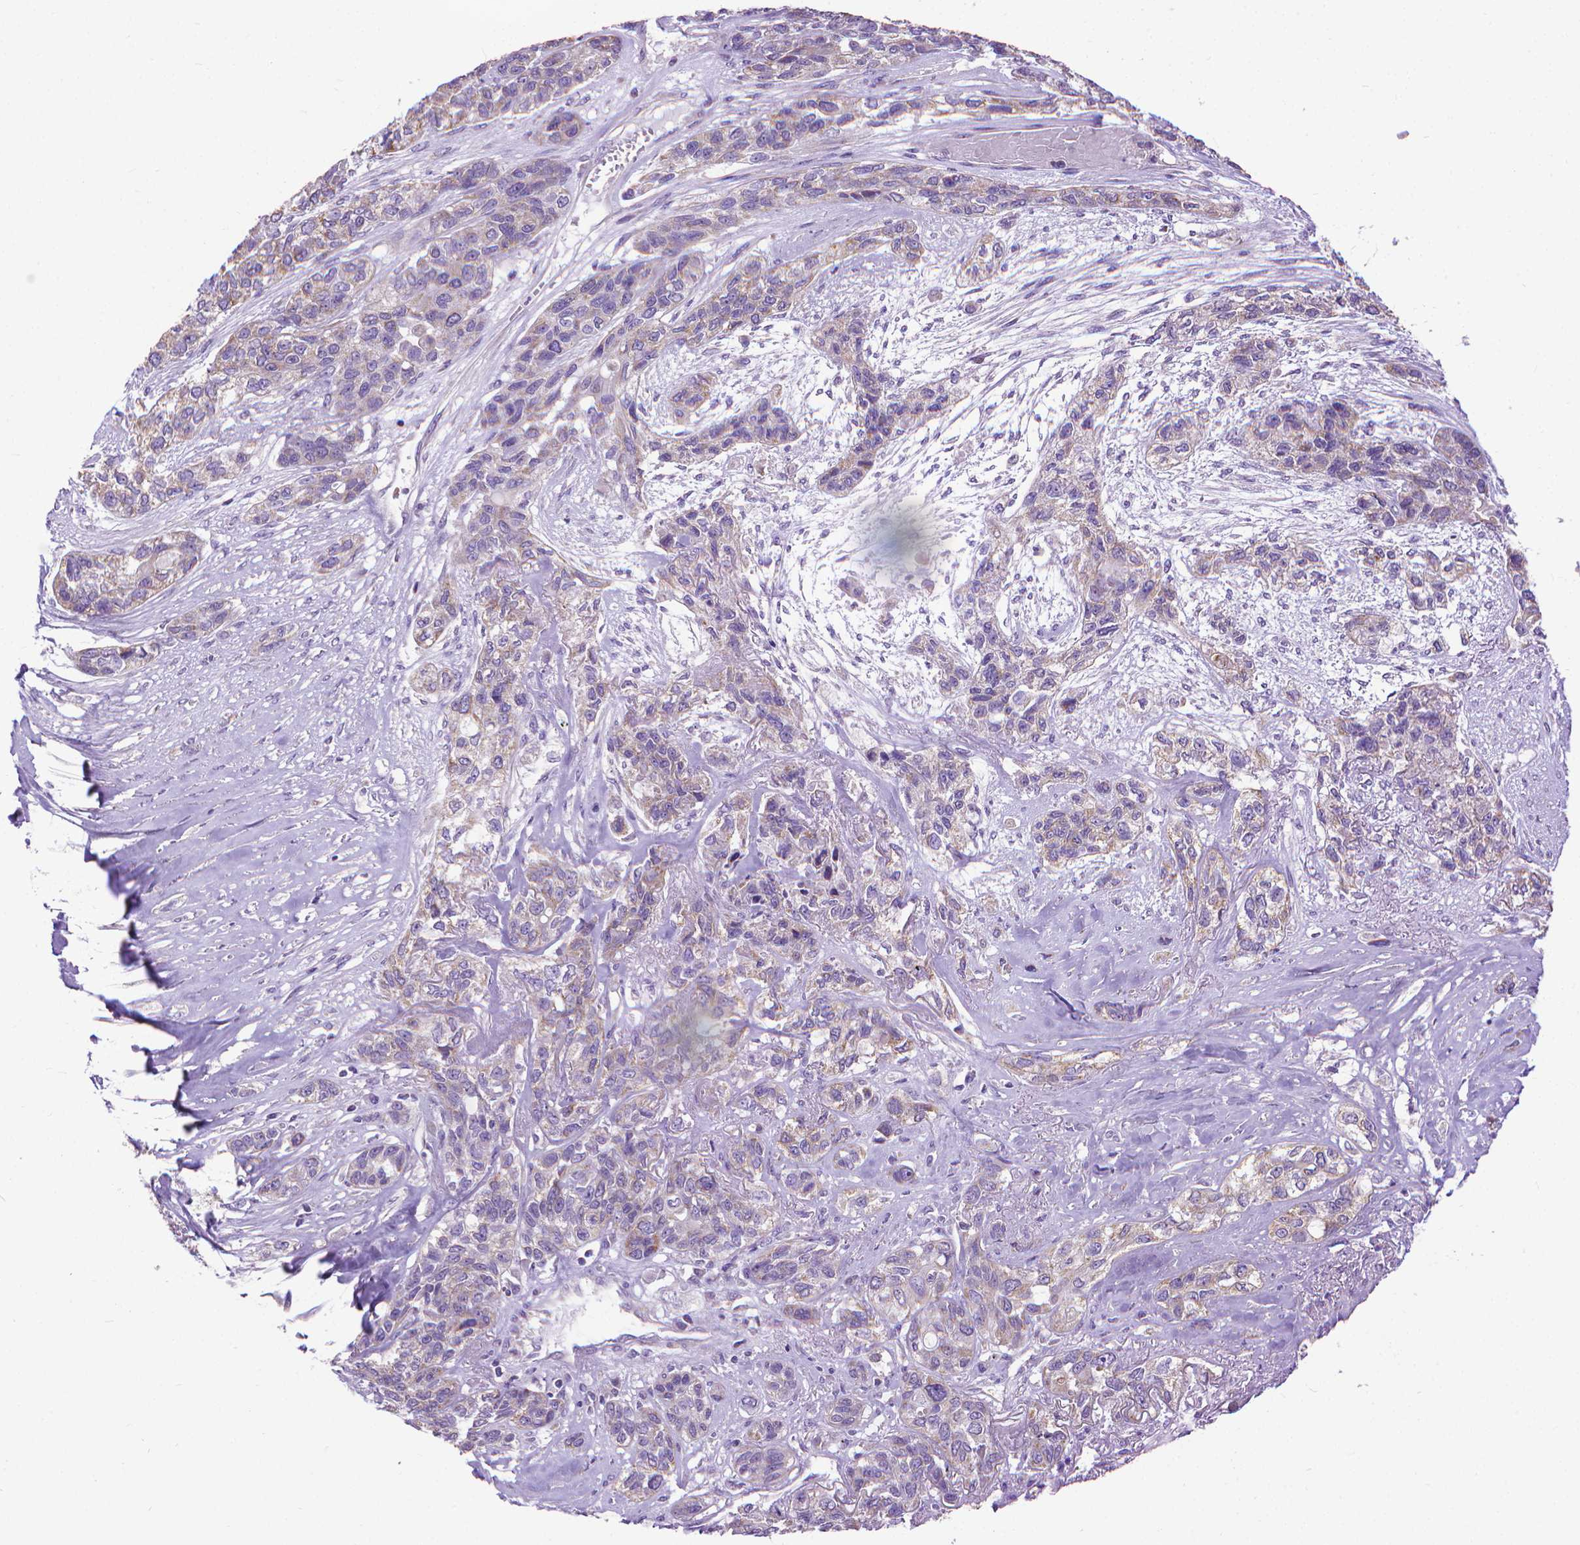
{"staining": {"intensity": "weak", "quantity": "25%-75%", "location": "cytoplasmic/membranous"}, "tissue": "lung cancer", "cell_type": "Tumor cells", "image_type": "cancer", "snomed": [{"axis": "morphology", "description": "Squamous cell carcinoma, NOS"}, {"axis": "topography", "description": "Lung"}], "caption": "Approximately 25%-75% of tumor cells in lung cancer reveal weak cytoplasmic/membranous protein positivity as visualized by brown immunohistochemical staining.", "gene": "SYN1", "patient": {"sex": "female", "age": 70}}